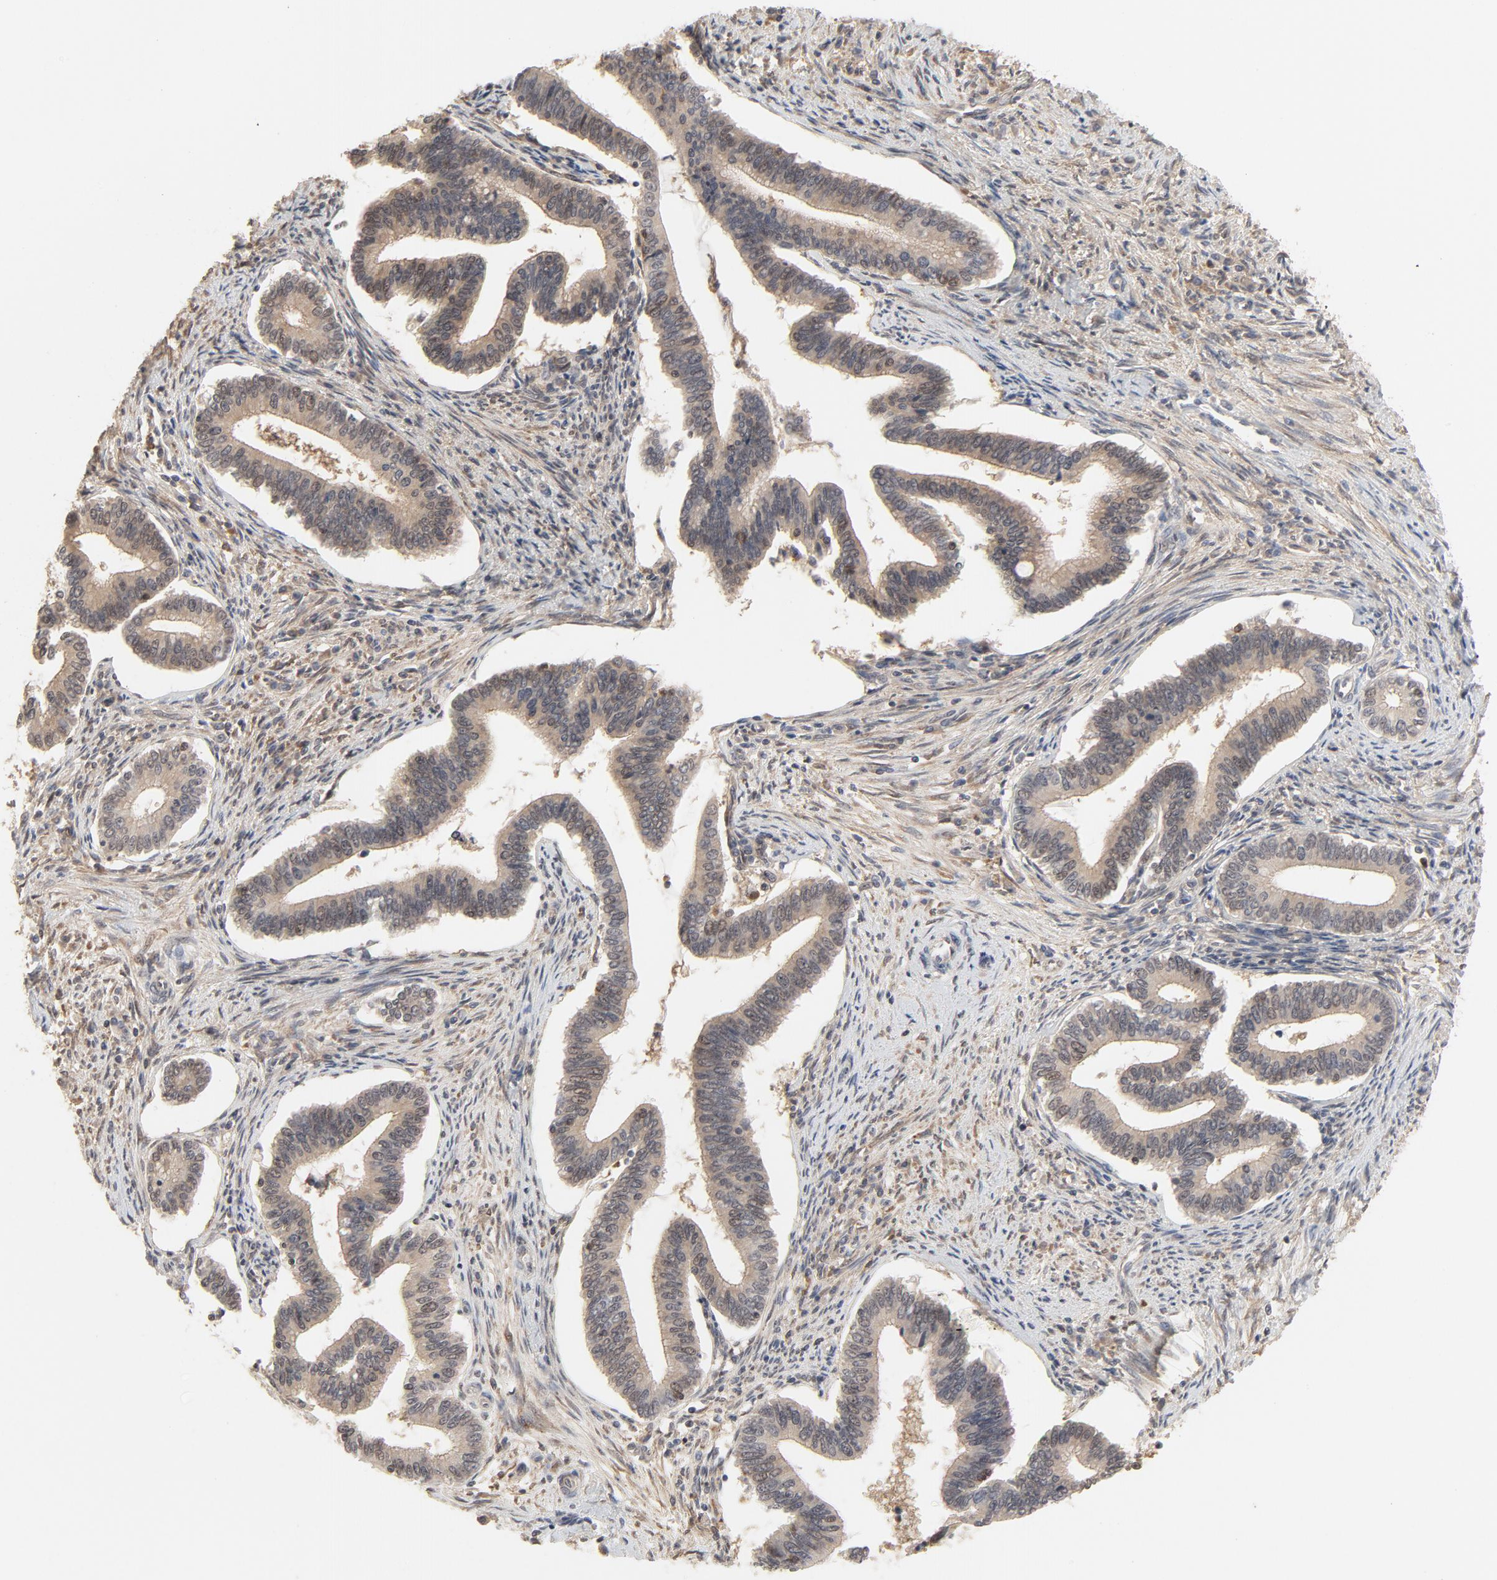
{"staining": {"intensity": "weak", "quantity": ">75%", "location": "cytoplasmic/membranous,nuclear"}, "tissue": "cervical cancer", "cell_type": "Tumor cells", "image_type": "cancer", "snomed": [{"axis": "morphology", "description": "Adenocarcinoma, NOS"}, {"axis": "topography", "description": "Cervix"}], "caption": "The histopathology image displays staining of cervical cancer, revealing weak cytoplasmic/membranous and nuclear protein staining (brown color) within tumor cells. The staining was performed using DAB to visualize the protein expression in brown, while the nuclei were stained in blue with hematoxylin (Magnification: 20x).", "gene": "NEDD8", "patient": {"sex": "female", "age": 36}}